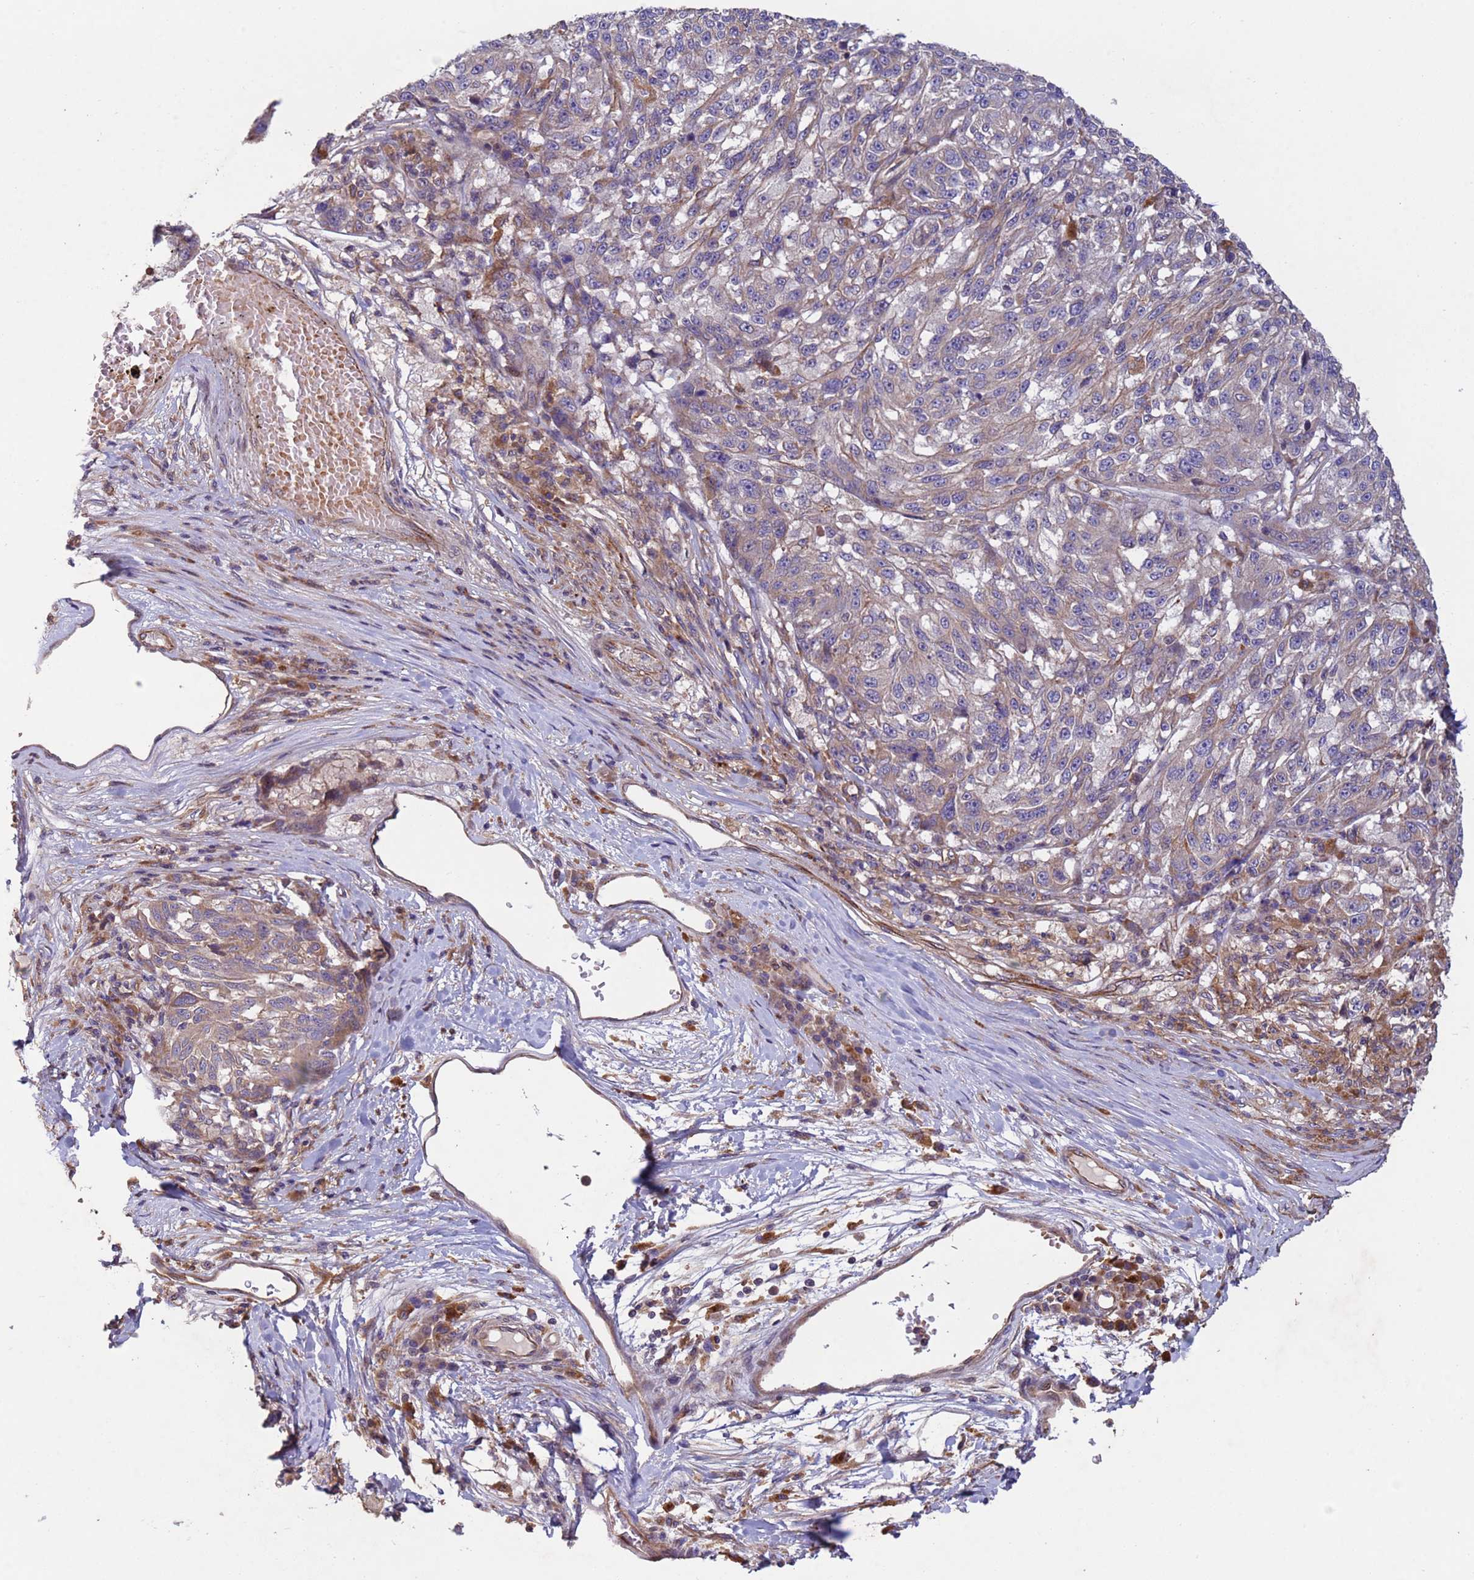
{"staining": {"intensity": "weak", "quantity": "<25%", "location": "cytoplasmic/membranous"}, "tissue": "melanoma", "cell_type": "Tumor cells", "image_type": "cancer", "snomed": [{"axis": "morphology", "description": "Malignant melanoma, NOS"}, {"axis": "topography", "description": "Skin"}], "caption": "Protein analysis of melanoma displays no significant positivity in tumor cells. (Stains: DAB (3,3'-diaminobenzidine) immunohistochemistry with hematoxylin counter stain, Microscopy: brightfield microscopy at high magnification).", "gene": "RAB10", "patient": {"sex": "male", "age": 53}}